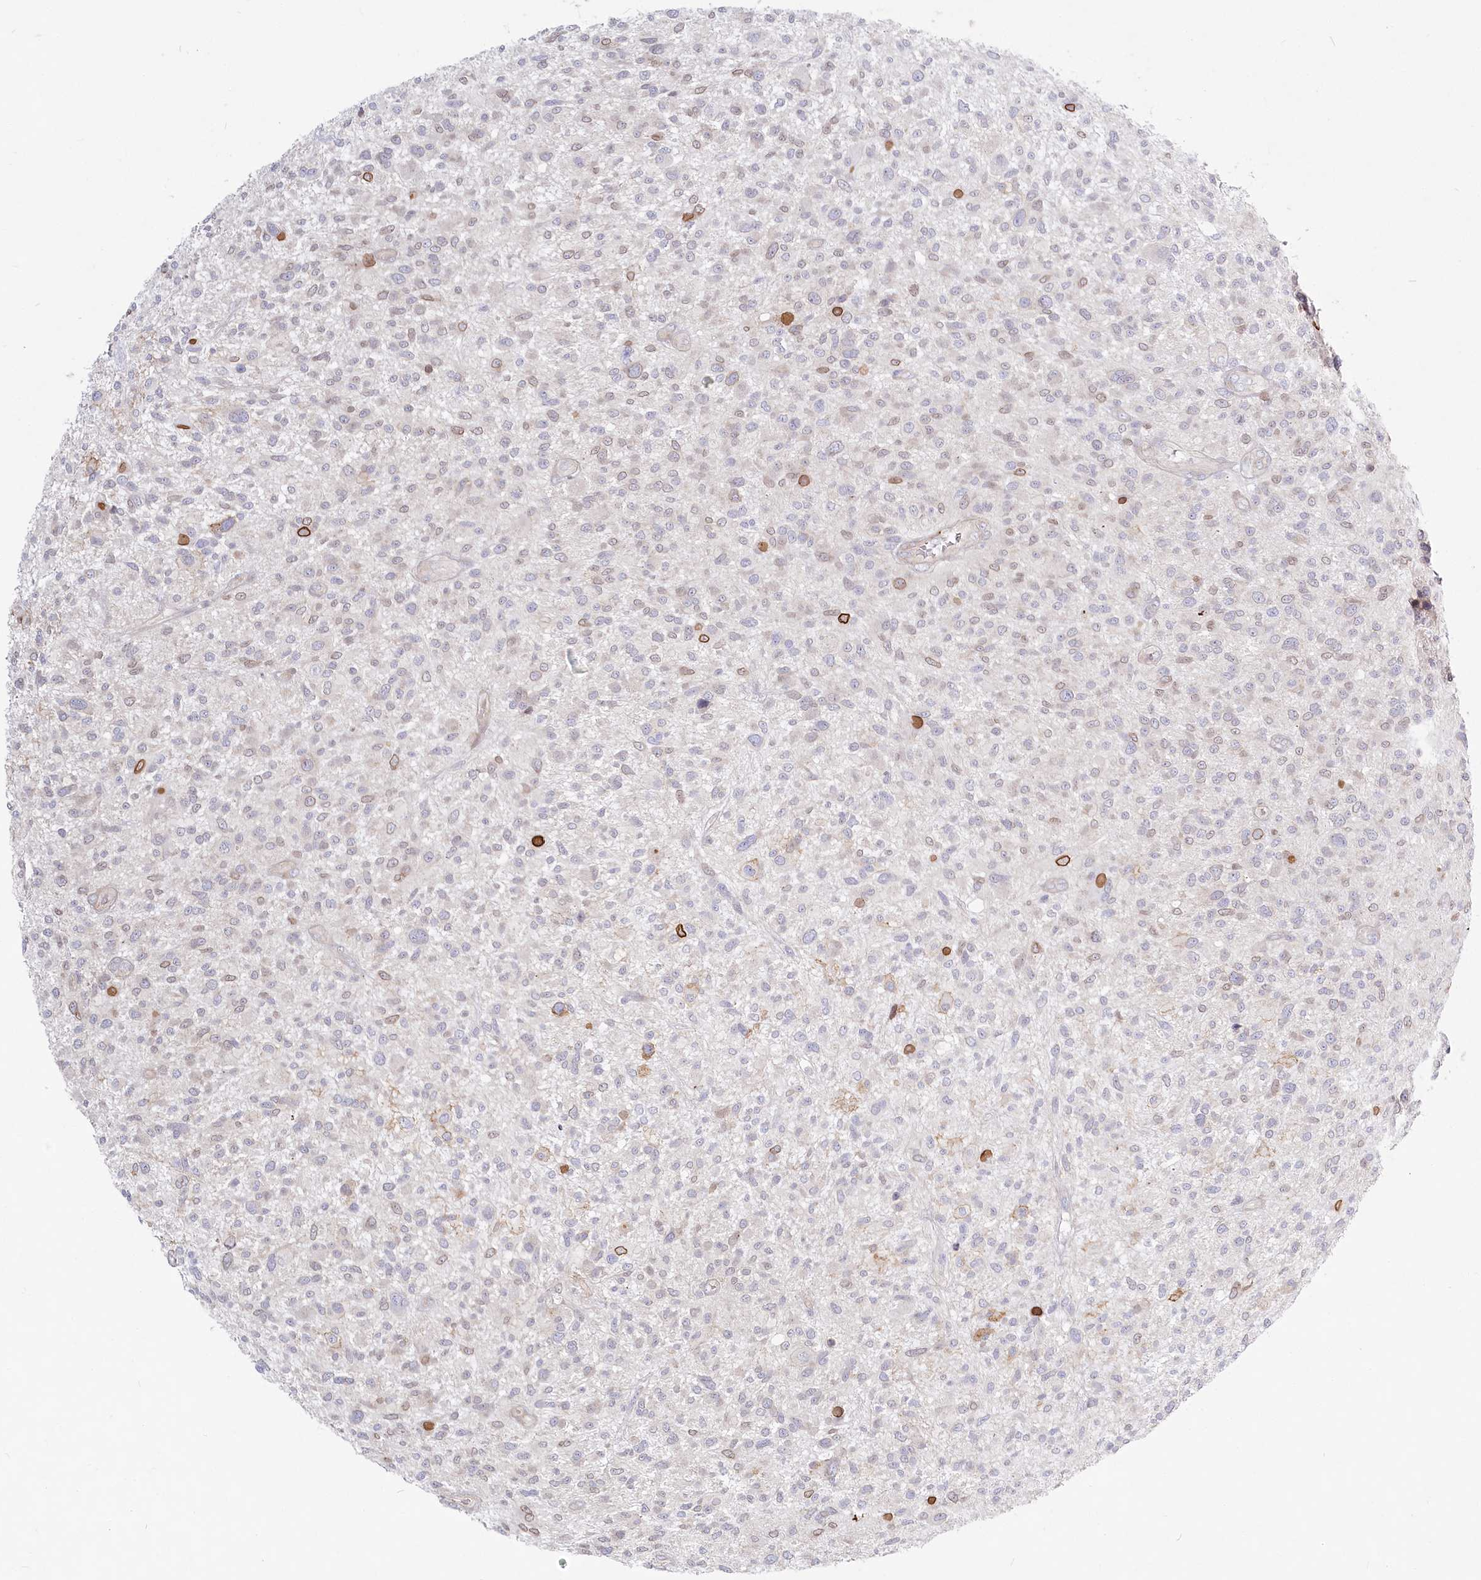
{"staining": {"intensity": "weak", "quantity": "<25%", "location": "cytoplasmic/membranous,nuclear"}, "tissue": "glioma", "cell_type": "Tumor cells", "image_type": "cancer", "snomed": [{"axis": "morphology", "description": "Glioma, malignant, High grade"}, {"axis": "topography", "description": "Brain"}], "caption": "IHC image of neoplastic tissue: malignant glioma (high-grade) stained with DAB reveals no significant protein positivity in tumor cells. The staining was performed using DAB (3,3'-diaminobenzidine) to visualize the protein expression in brown, while the nuclei were stained in blue with hematoxylin (Magnification: 20x).", "gene": "SPINK13", "patient": {"sex": "male", "age": 47}}